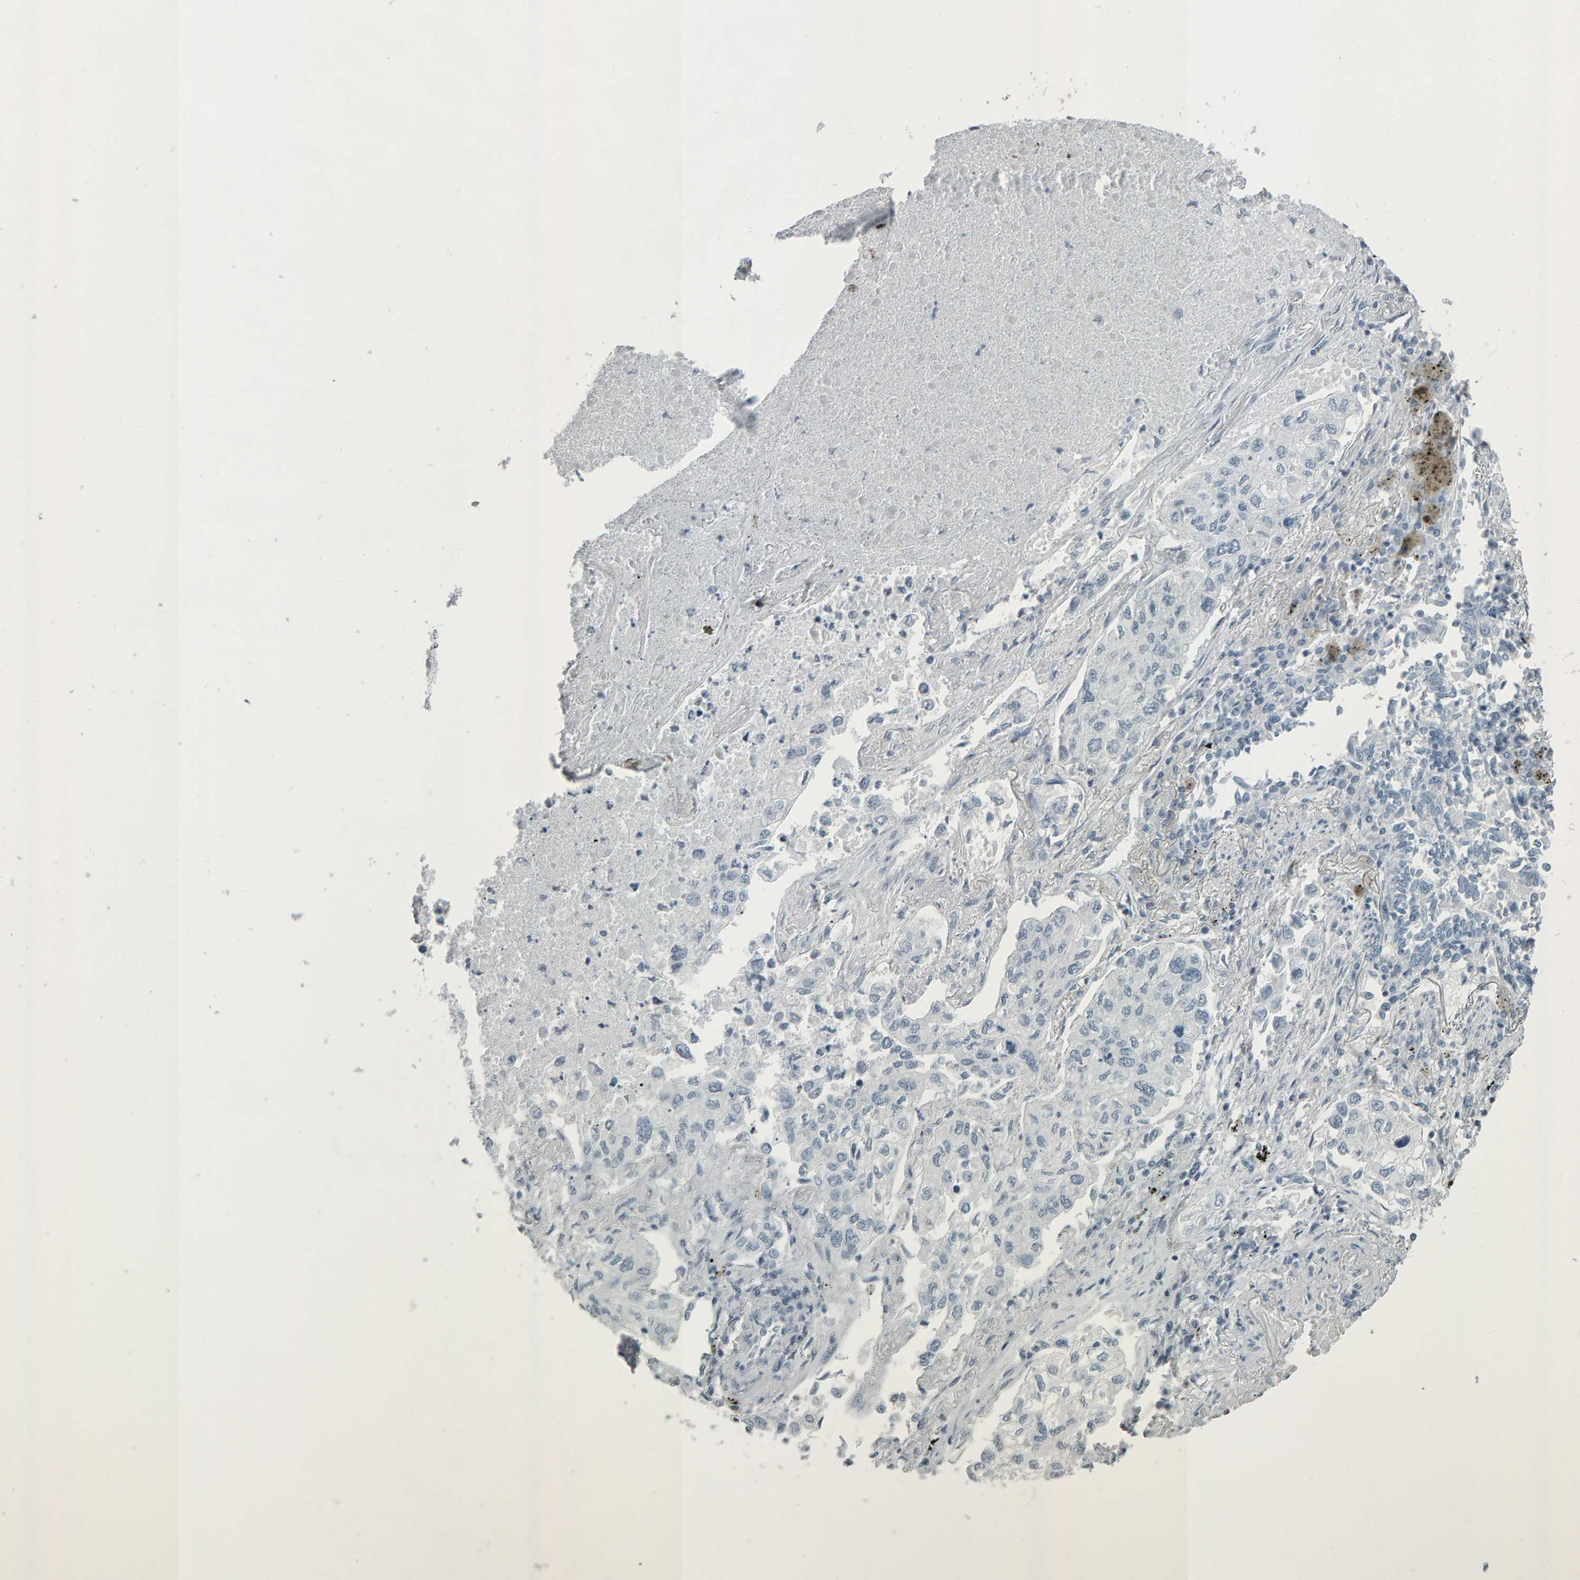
{"staining": {"intensity": "negative", "quantity": "none", "location": "none"}, "tissue": "lung cancer", "cell_type": "Tumor cells", "image_type": "cancer", "snomed": [{"axis": "morphology", "description": "Inflammation, NOS"}, {"axis": "morphology", "description": "Adenocarcinoma, NOS"}, {"axis": "topography", "description": "Lung"}], "caption": "Photomicrograph shows no protein positivity in tumor cells of lung cancer (adenocarcinoma) tissue.", "gene": "PYY", "patient": {"sex": "male", "age": 63}}